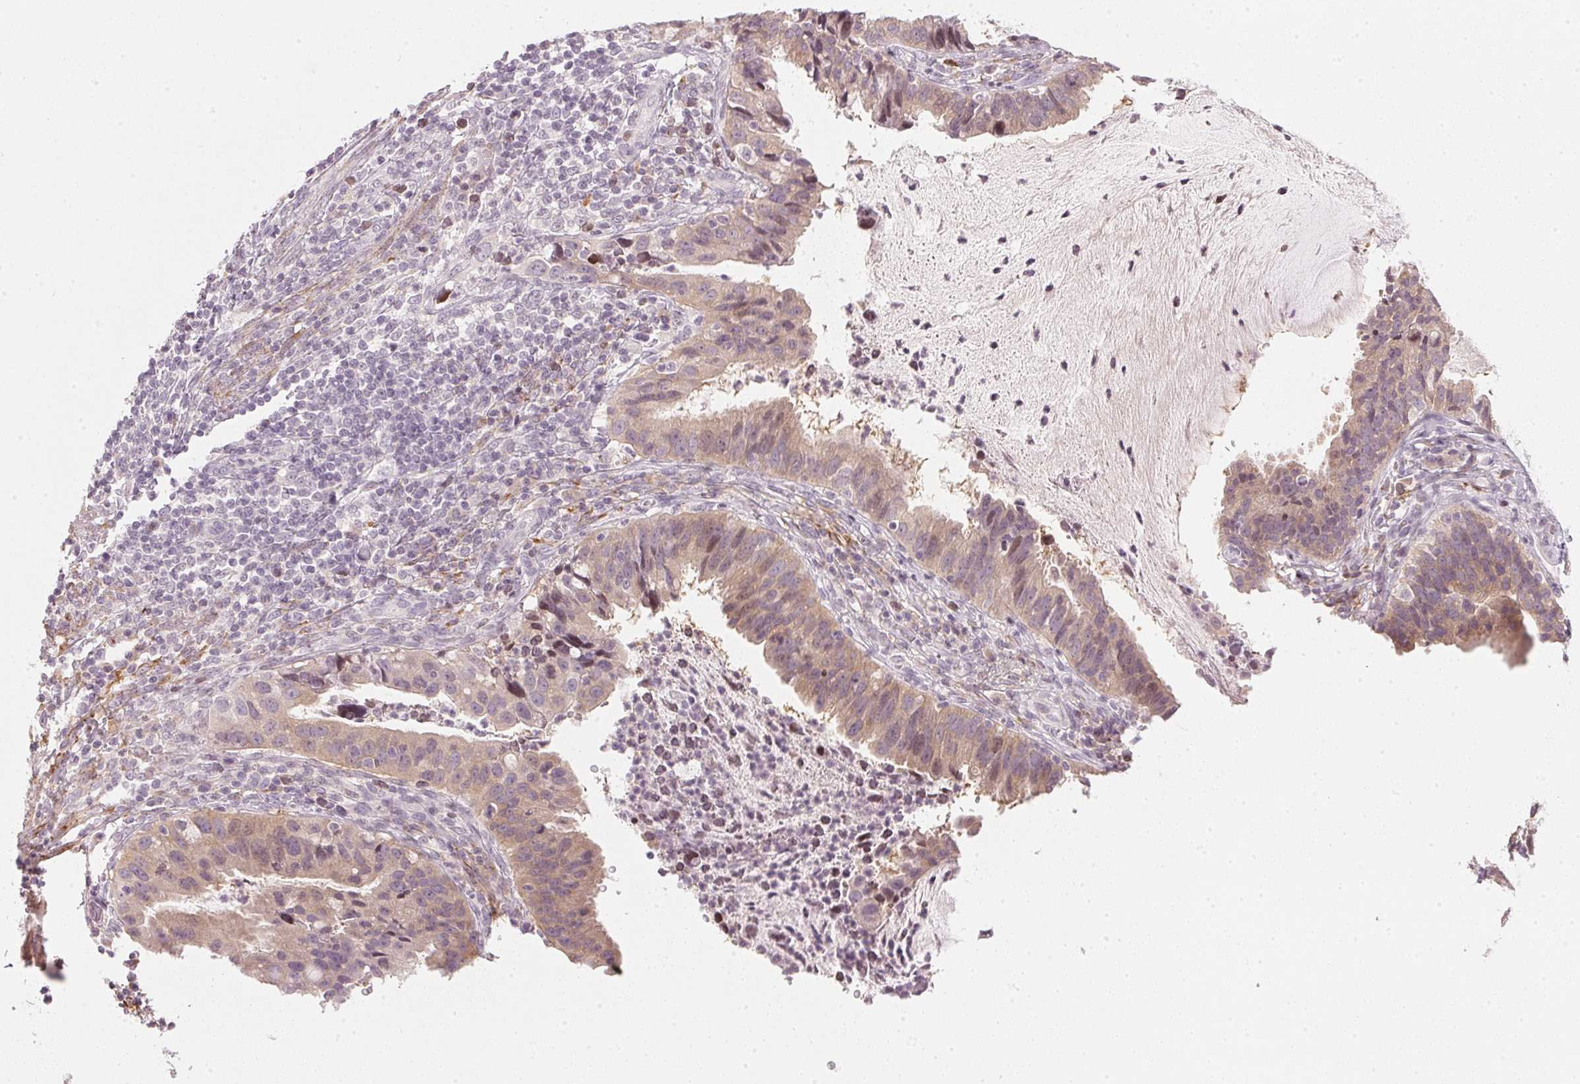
{"staining": {"intensity": "moderate", "quantity": ">75%", "location": "cytoplasmic/membranous"}, "tissue": "cervical cancer", "cell_type": "Tumor cells", "image_type": "cancer", "snomed": [{"axis": "morphology", "description": "Adenocarcinoma, NOS"}, {"axis": "topography", "description": "Cervix"}], "caption": "The histopathology image exhibits staining of adenocarcinoma (cervical), revealing moderate cytoplasmic/membranous protein expression (brown color) within tumor cells. (Brightfield microscopy of DAB IHC at high magnification).", "gene": "SFRP4", "patient": {"sex": "female", "age": 34}}